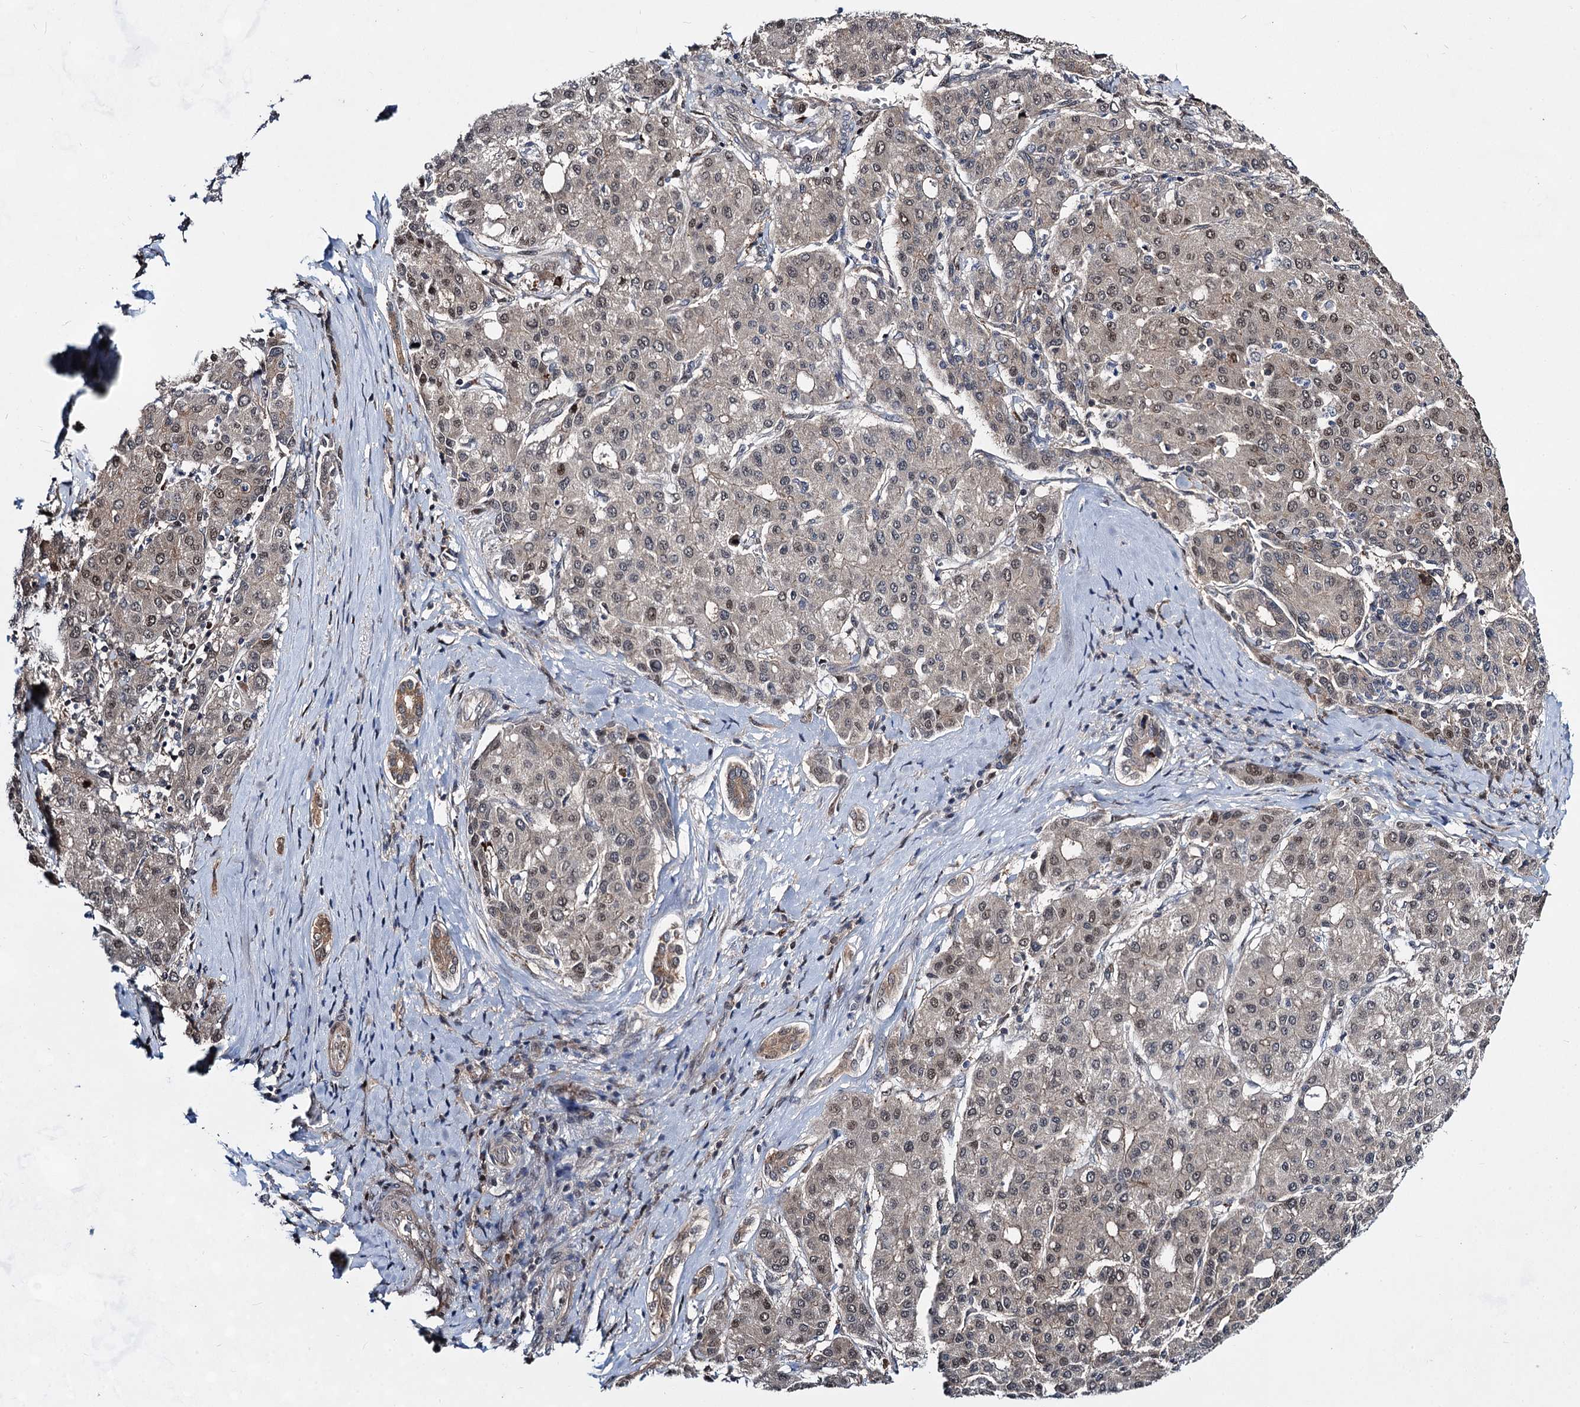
{"staining": {"intensity": "moderate", "quantity": "25%-75%", "location": "nuclear"}, "tissue": "liver cancer", "cell_type": "Tumor cells", "image_type": "cancer", "snomed": [{"axis": "morphology", "description": "Carcinoma, Hepatocellular, NOS"}, {"axis": "topography", "description": "Liver"}], "caption": "Protein staining displays moderate nuclear expression in approximately 25%-75% of tumor cells in hepatocellular carcinoma (liver).", "gene": "GPBP1", "patient": {"sex": "male", "age": 65}}